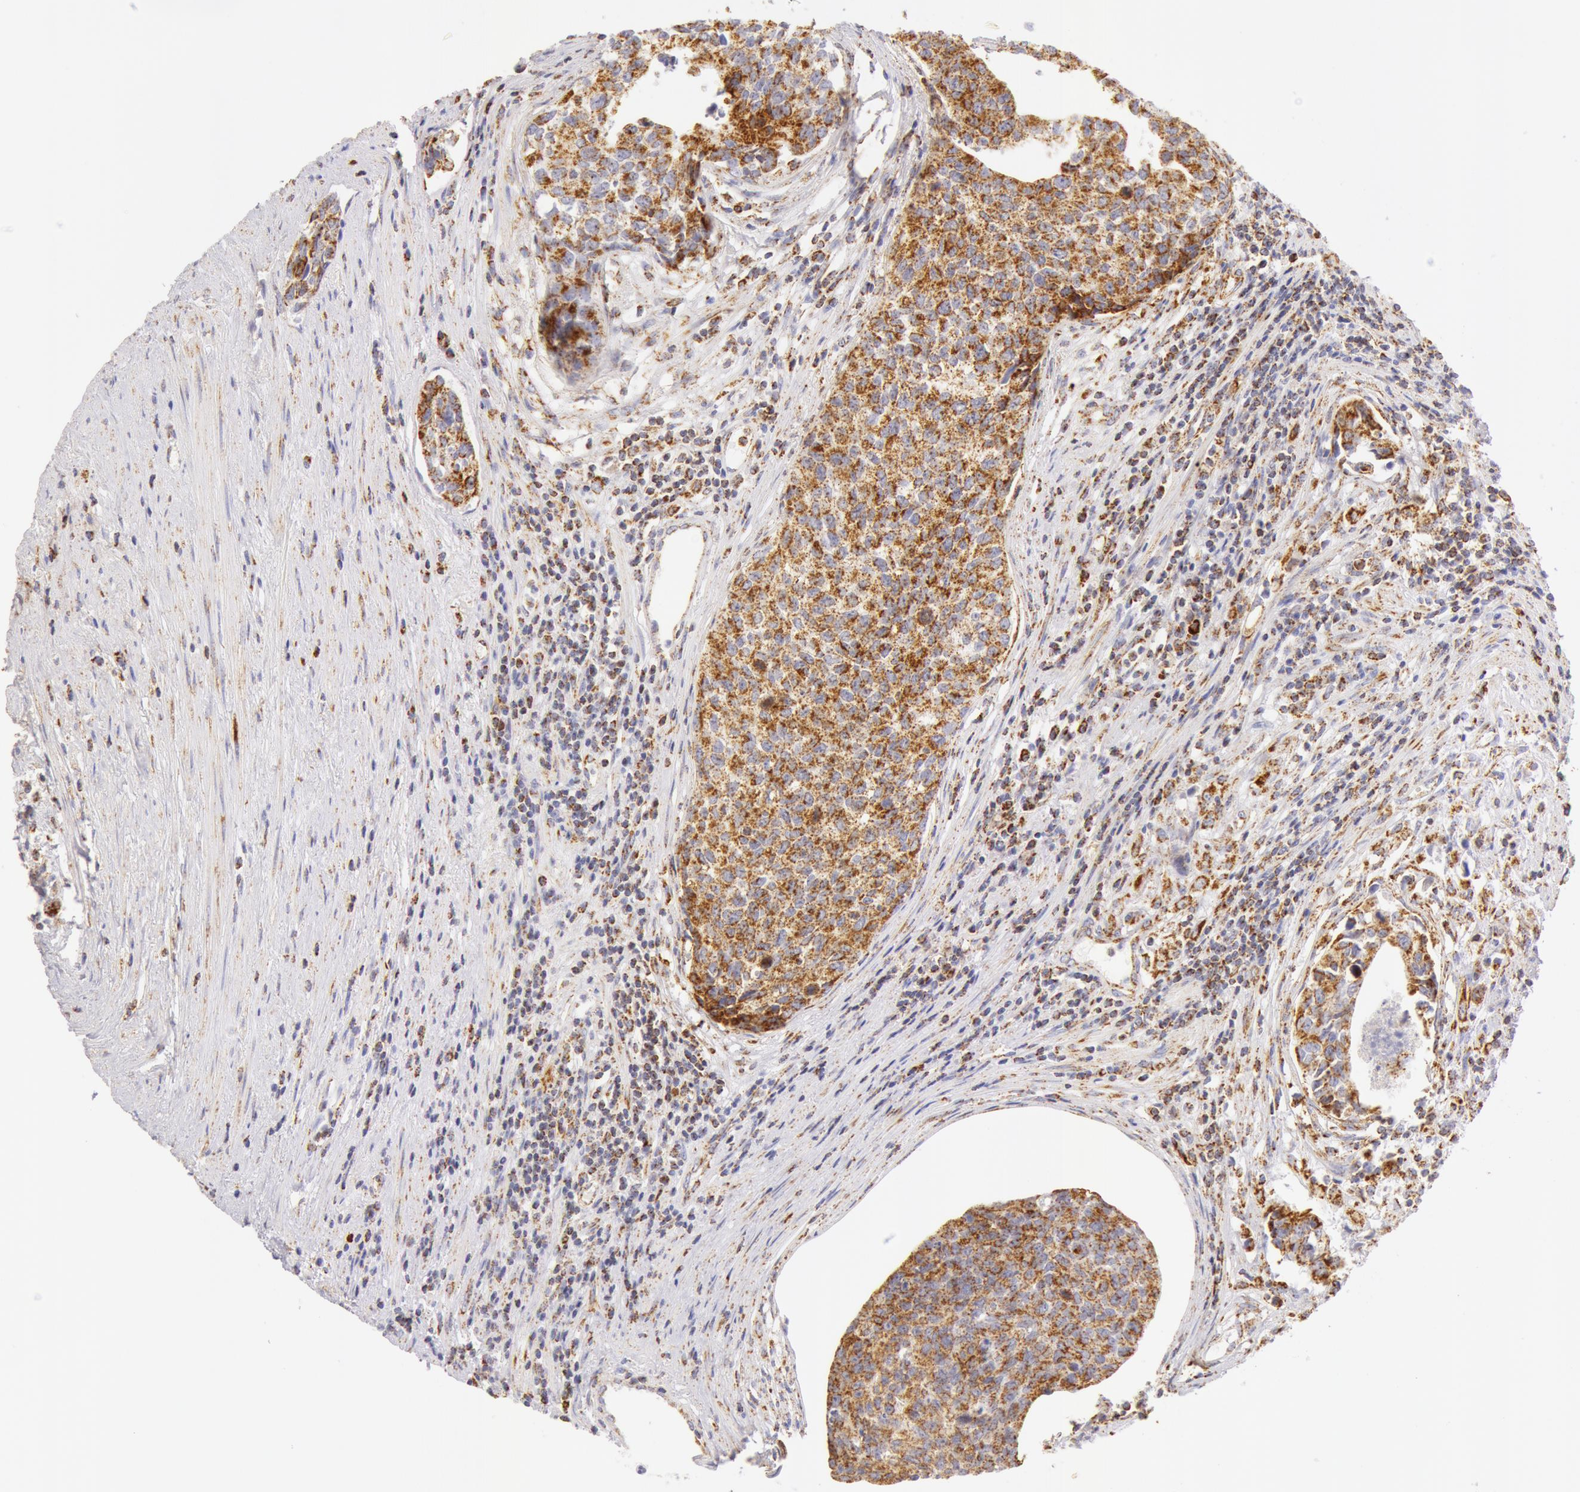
{"staining": {"intensity": "moderate", "quantity": ">75%", "location": "cytoplasmic/membranous"}, "tissue": "urothelial cancer", "cell_type": "Tumor cells", "image_type": "cancer", "snomed": [{"axis": "morphology", "description": "Urothelial carcinoma, High grade"}, {"axis": "topography", "description": "Urinary bladder"}], "caption": "A histopathology image showing moderate cytoplasmic/membranous positivity in approximately >75% of tumor cells in urothelial cancer, as visualized by brown immunohistochemical staining.", "gene": "ATP5F1B", "patient": {"sex": "male", "age": 81}}